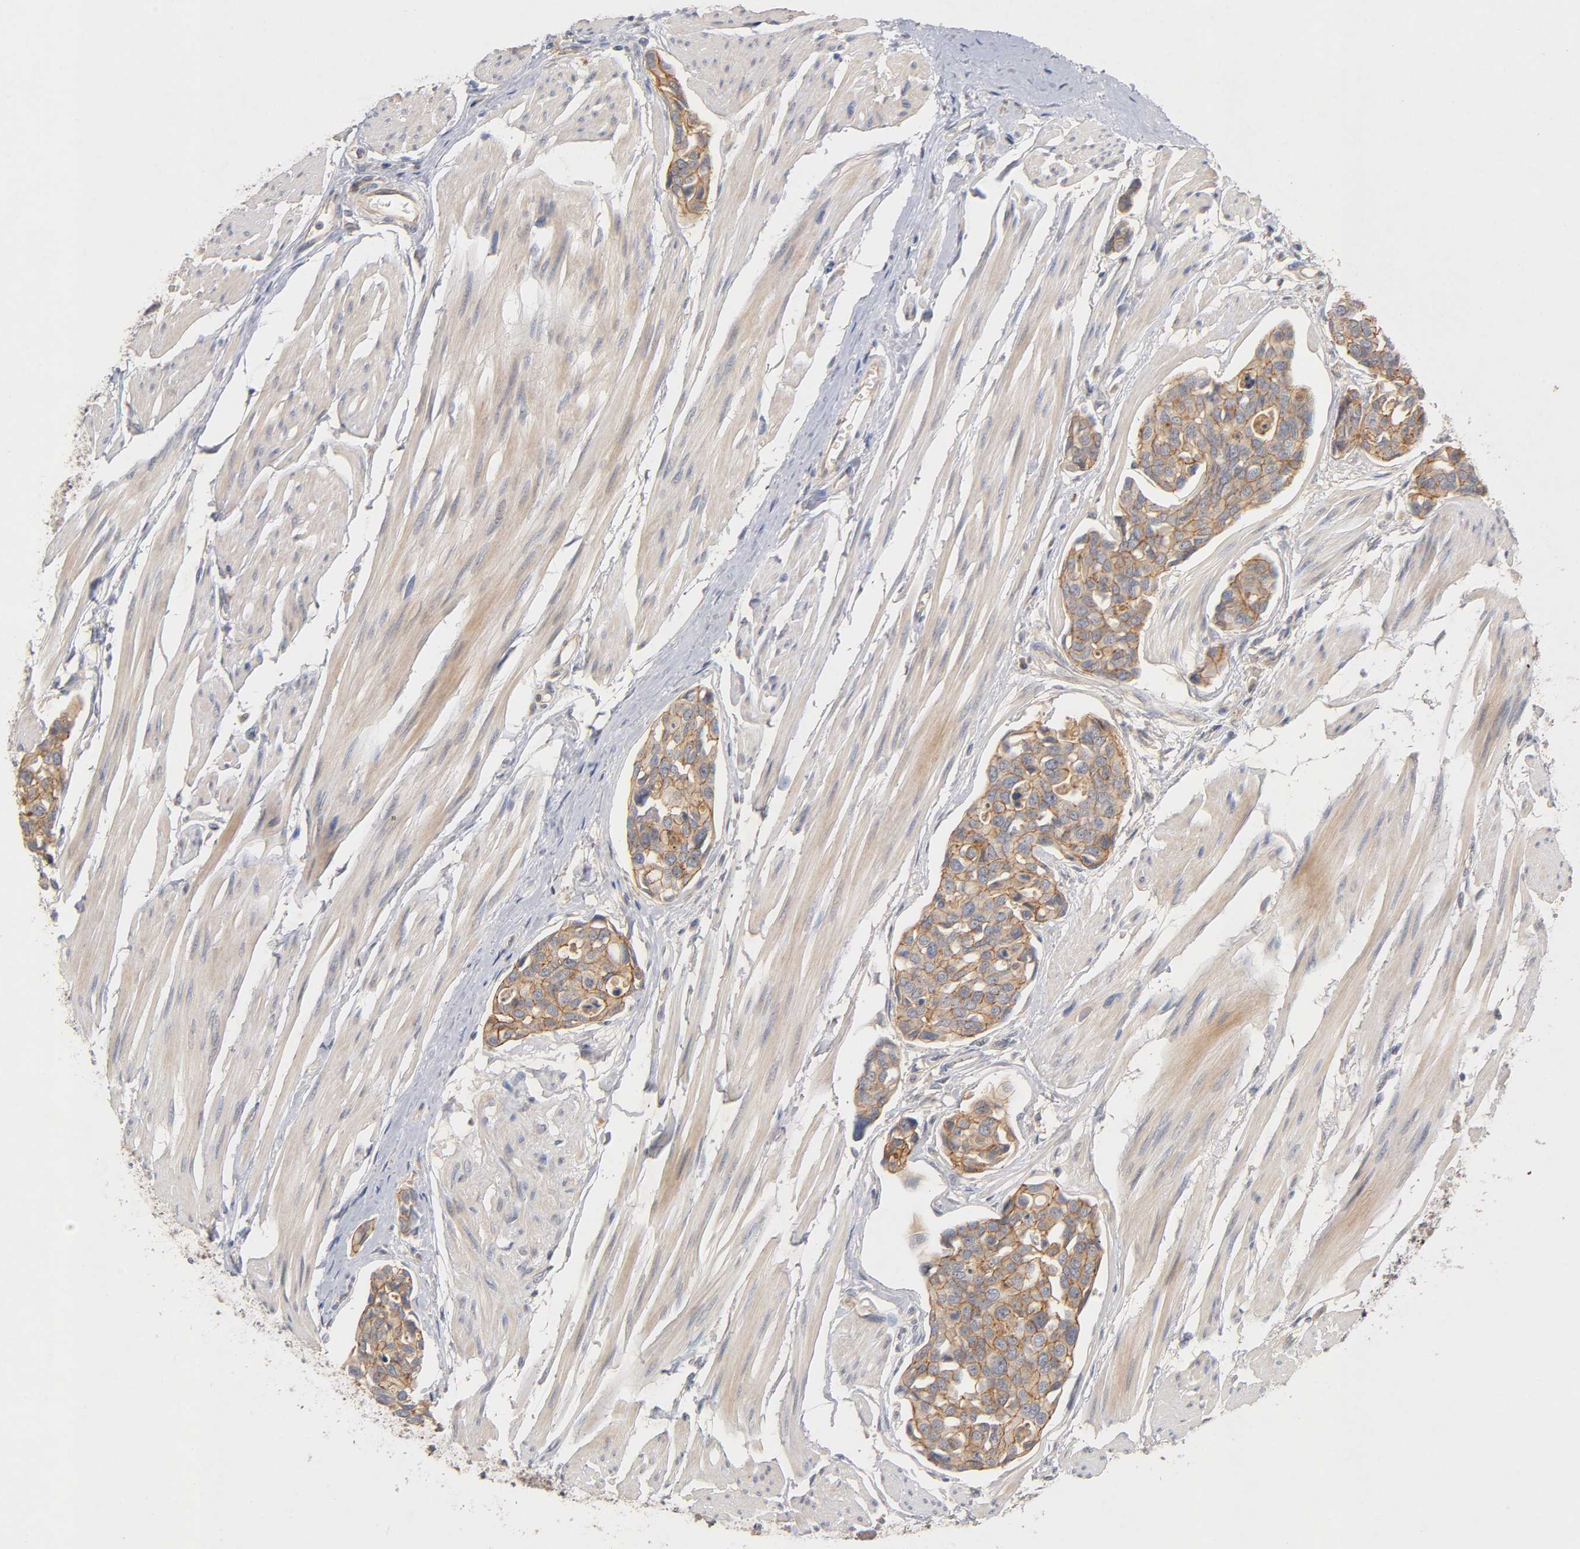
{"staining": {"intensity": "moderate", "quantity": ">75%", "location": "cytoplasmic/membranous"}, "tissue": "urothelial cancer", "cell_type": "Tumor cells", "image_type": "cancer", "snomed": [{"axis": "morphology", "description": "Urothelial carcinoma, High grade"}, {"axis": "topography", "description": "Urinary bladder"}], "caption": "Immunohistochemistry (IHC) of urothelial cancer exhibits medium levels of moderate cytoplasmic/membranous staining in approximately >75% of tumor cells.", "gene": "PDZD11", "patient": {"sex": "male", "age": 78}}